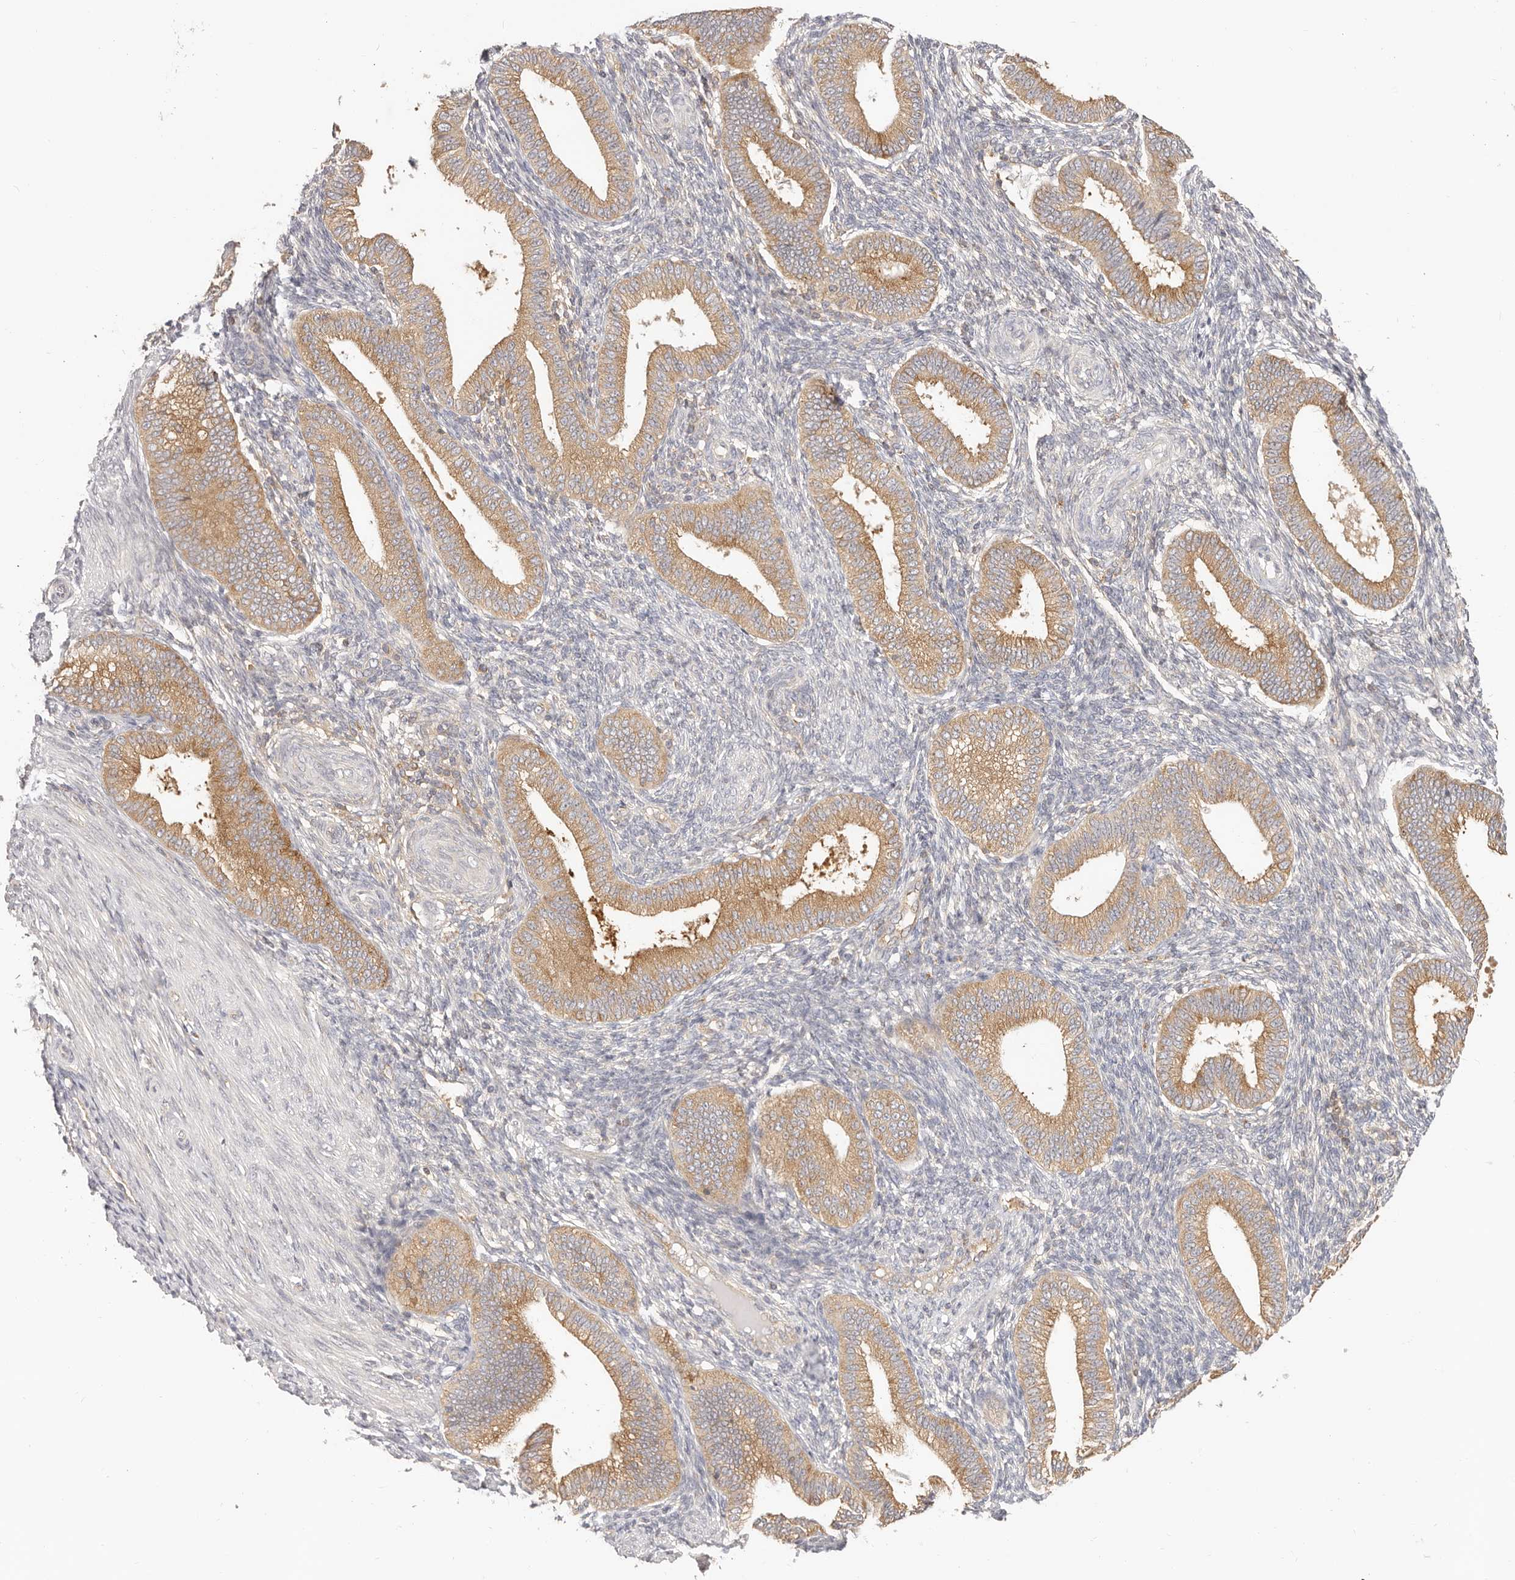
{"staining": {"intensity": "negative", "quantity": "none", "location": "none"}, "tissue": "endometrium", "cell_type": "Cells in endometrial stroma", "image_type": "normal", "snomed": [{"axis": "morphology", "description": "Normal tissue, NOS"}, {"axis": "topography", "description": "Endometrium"}], "caption": "This is a micrograph of IHC staining of unremarkable endometrium, which shows no staining in cells in endometrial stroma. Brightfield microscopy of immunohistochemistry stained with DAB (3,3'-diaminobenzidine) (brown) and hematoxylin (blue), captured at high magnification.", "gene": "DTNBP1", "patient": {"sex": "female", "age": 39}}